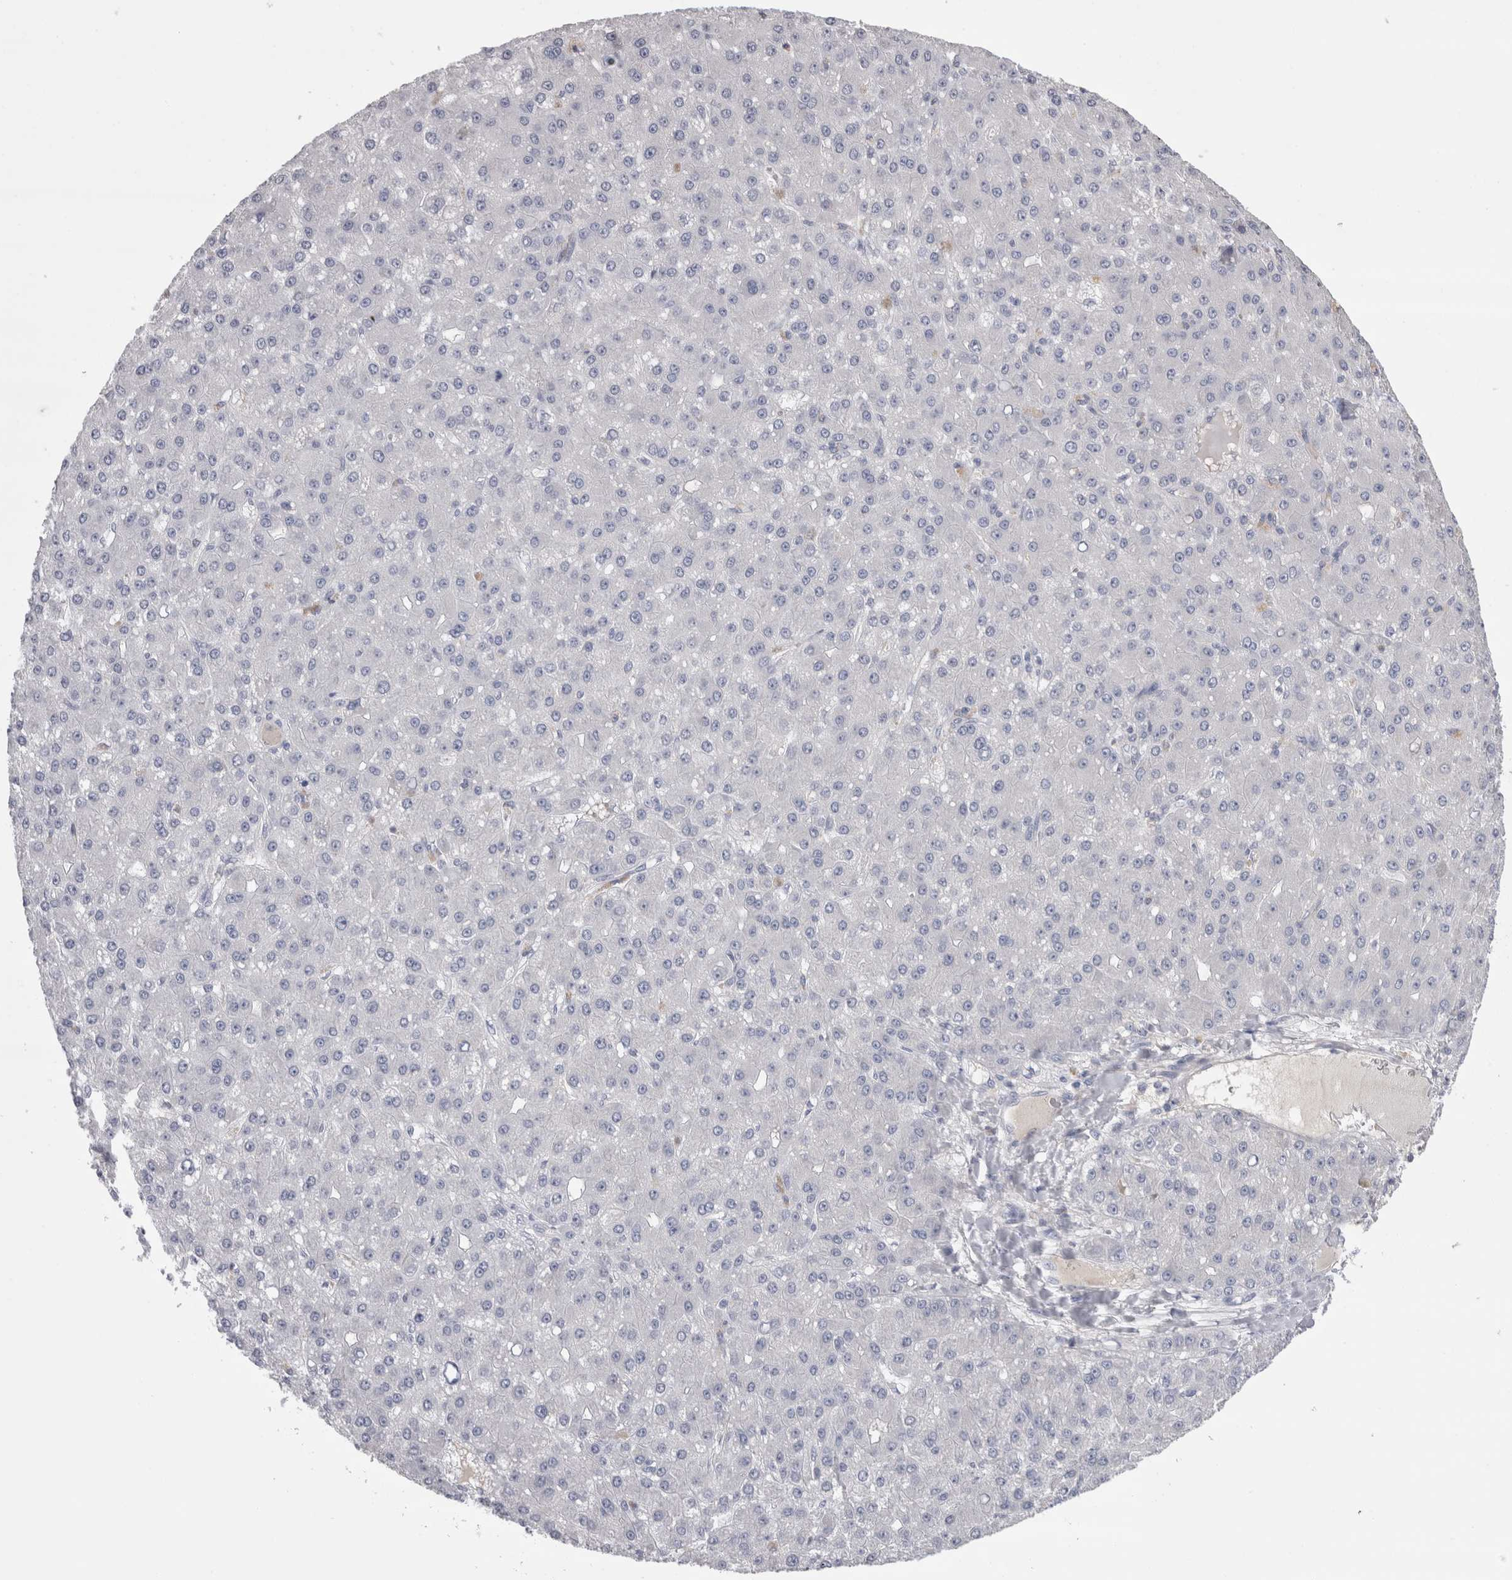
{"staining": {"intensity": "negative", "quantity": "none", "location": "none"}, "tissue": "liver cancer", "cell_type": "Tumor cells", "image_type": "cancer", "snomed": [{"axis": "morphology", "description": "Carcinoma, Hepatocellular, NOS"}, {"axis": "topography", "description": "Liver"}], "caption": "Human hepatocellular carcinoma (liver) stained for a protein using IHC demonstrates no staining in tumor cells.", "gene": "REG1A", "patient": {"sex": "male", "age": 67}}